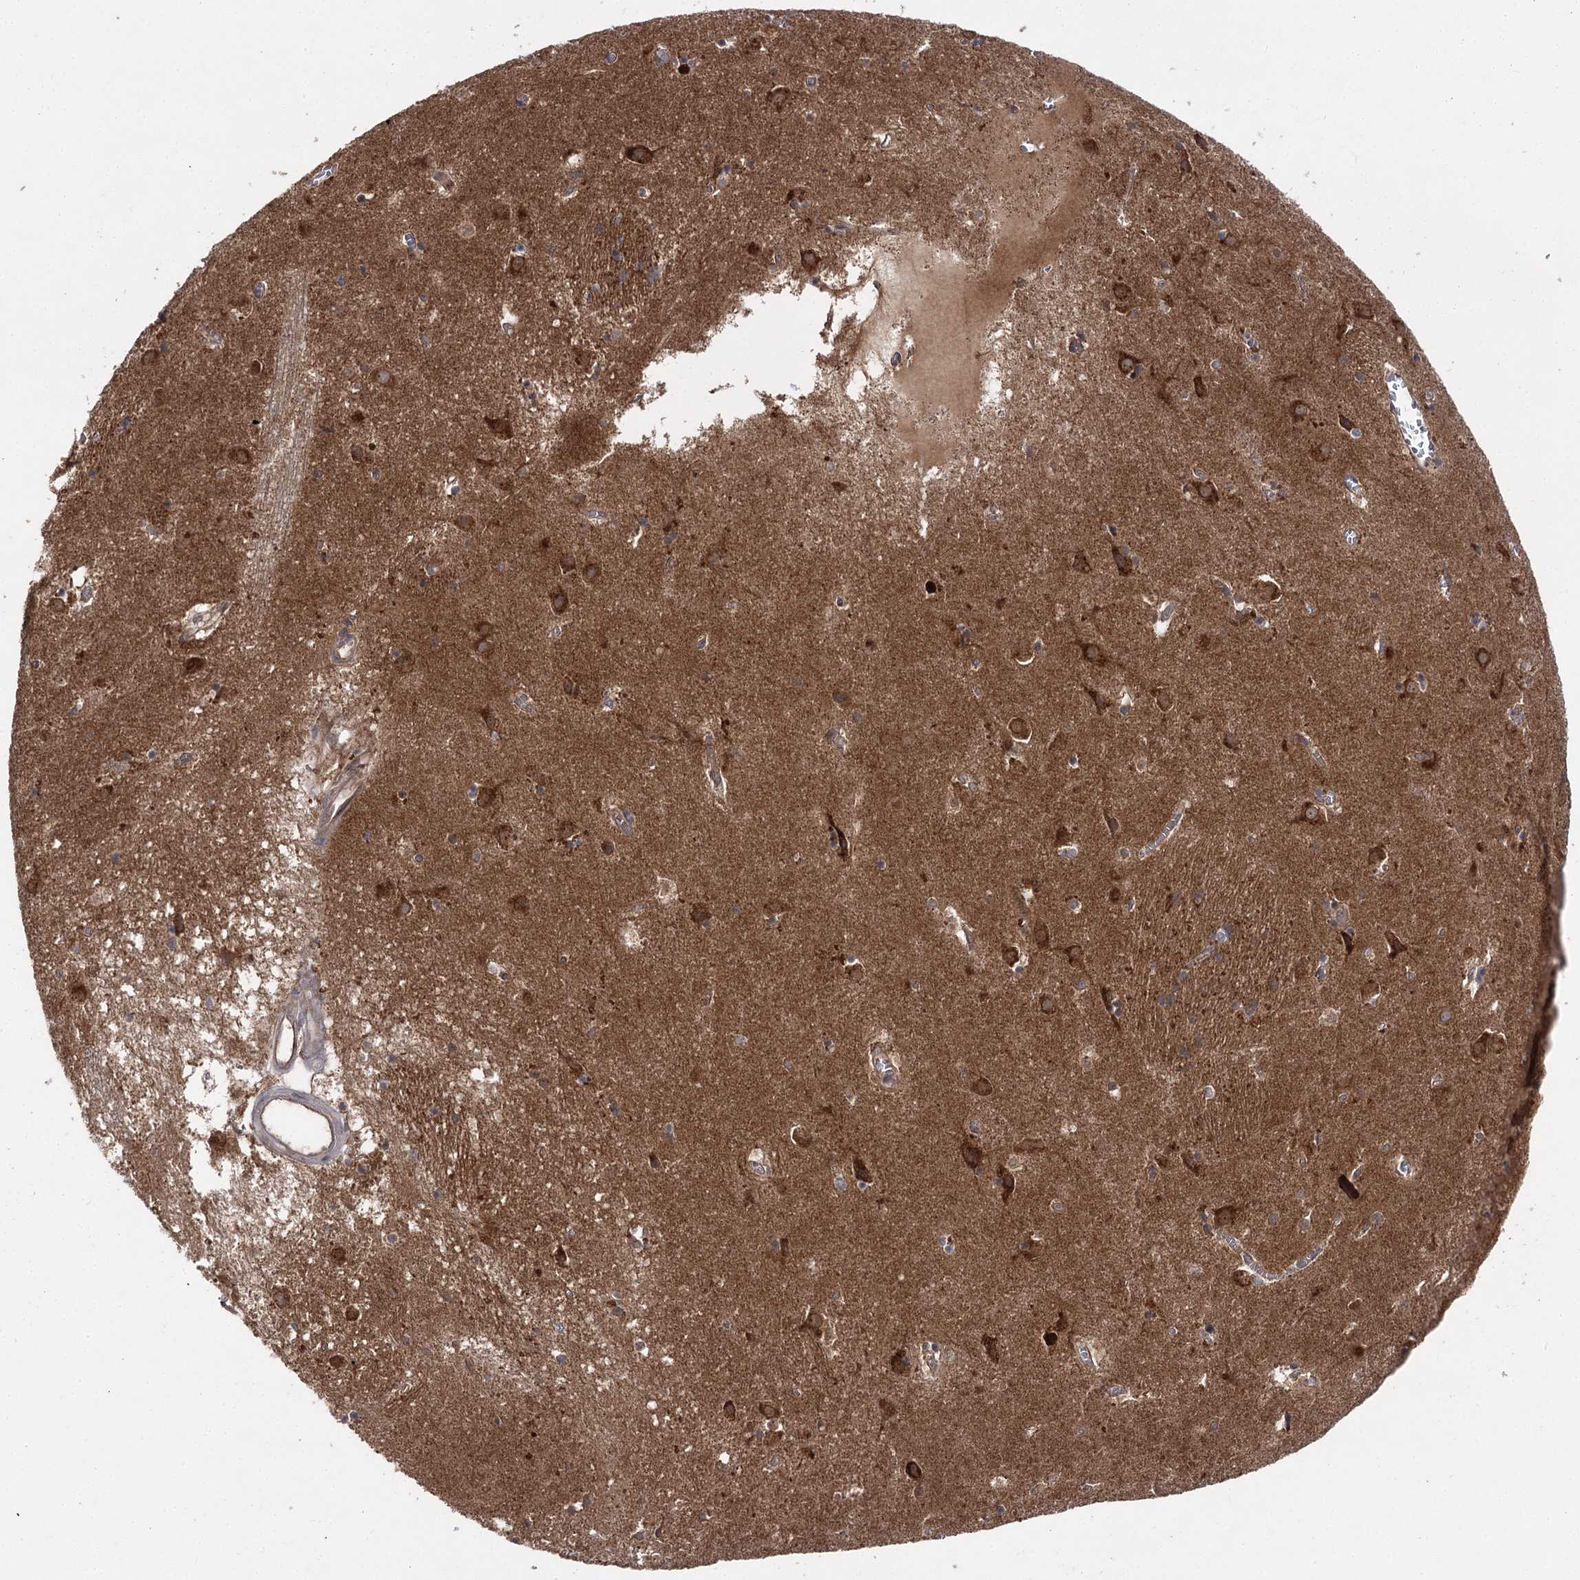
{"staining": {"intensity": "moderate", "quantity": "<25%", "location": "cytoplasmic/membranous"}, "tissue": "caudate", "cell_type": "Glial cells", "image_type": "normal", "snomed": [{"axis": "morphology", "description": "Normal tissue, NOS"}, {"axis": "topography", "description": "Lateral ventricle wall"}], "caption": "Protein expression analysis of normal human caudate reveals moderate cytoplasmic/membranous positivity in about <25% of glial cells. Using DAB (brown) and hematoxylin (blue) stains, captured at high magnification using brightfield microscopy.", "gene": "BCR", "patient": {"sex": "male", "age": 70}}